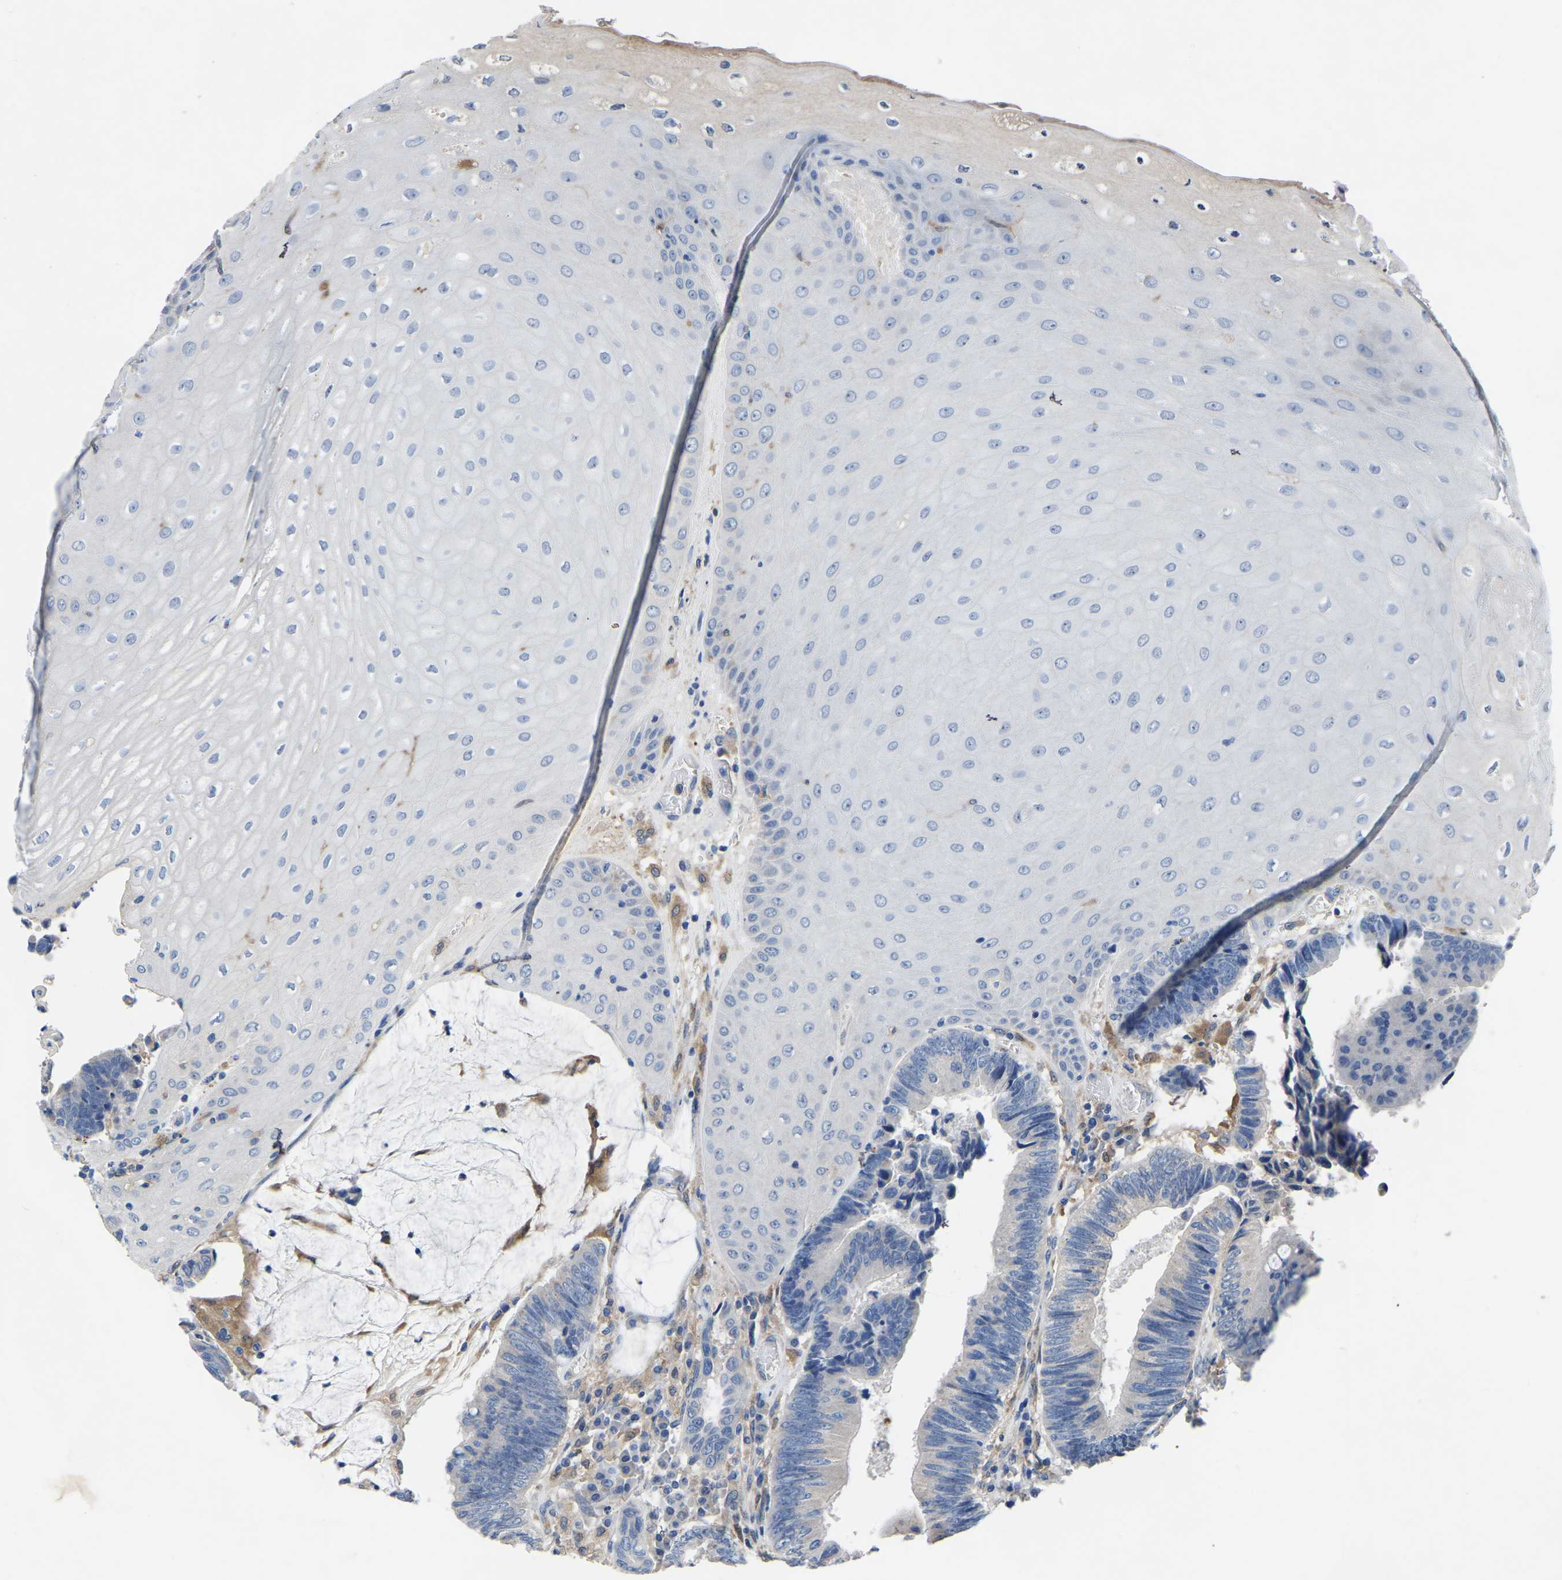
{"staining": {"intensity": "negative", "quantity": "none", "location": "none"}, "tissue": "colorectal cancer", "cell_type": "Tumor cells", "image_type": "cancer", "snomed": [{"axis": "morphology", "description": "Adenocarcinoma, NOS"}, {"axis": "topography", "description": "Rectum"}, {"axis": "topography", "description": "Anal"}], "caption": "Immunohistochemistry (IHC) photomicrograph of human colorectal adenocarcinoma stained for a protein (brown), which displays no expression in tumor cells.", "gene": "ATG2B", "patient": {"sex": "female", "age": 89}}